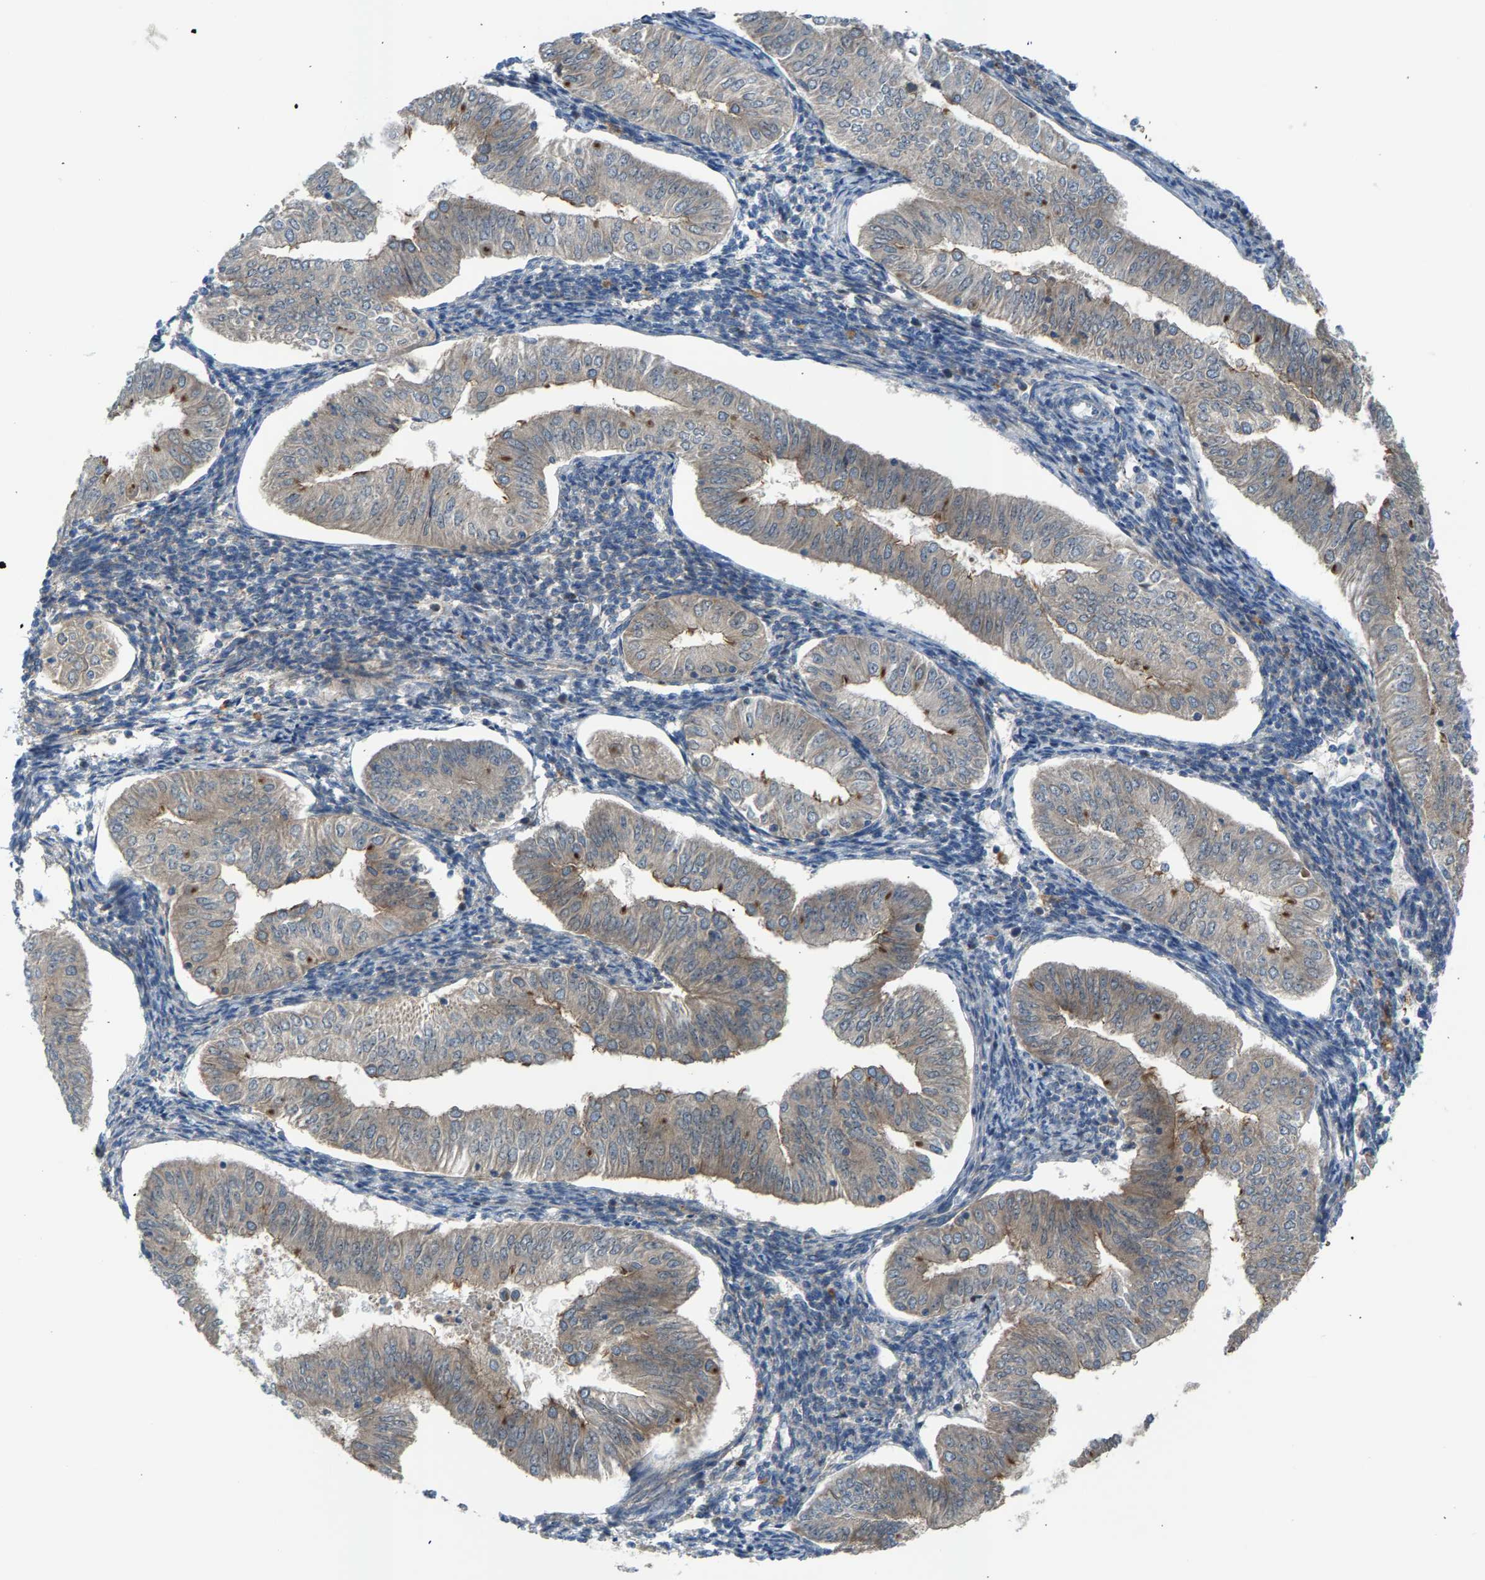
{"staining": {"intensity": "weak", "quantity": "<25%", "location": "cytoplasmic/membranous"}, "tissue": "endometrial cancer", "cell_type": "Tumor cells", "image_type": "cancer", "snomed": [{"axis": "morphology", "description": "Normal tissue, NOS"}, {"axis": "morphology", "description": "Adenocarcinoma, NOS"}, {"axis": "topography", "description": "Endometrium"}], "caption": "This is an IHC image of human endometrial cancer (adenocarcinoma). There is no expression in tumor cells.", "gene": "PDCL", "patient": {"sex": "female", "age": 53}}